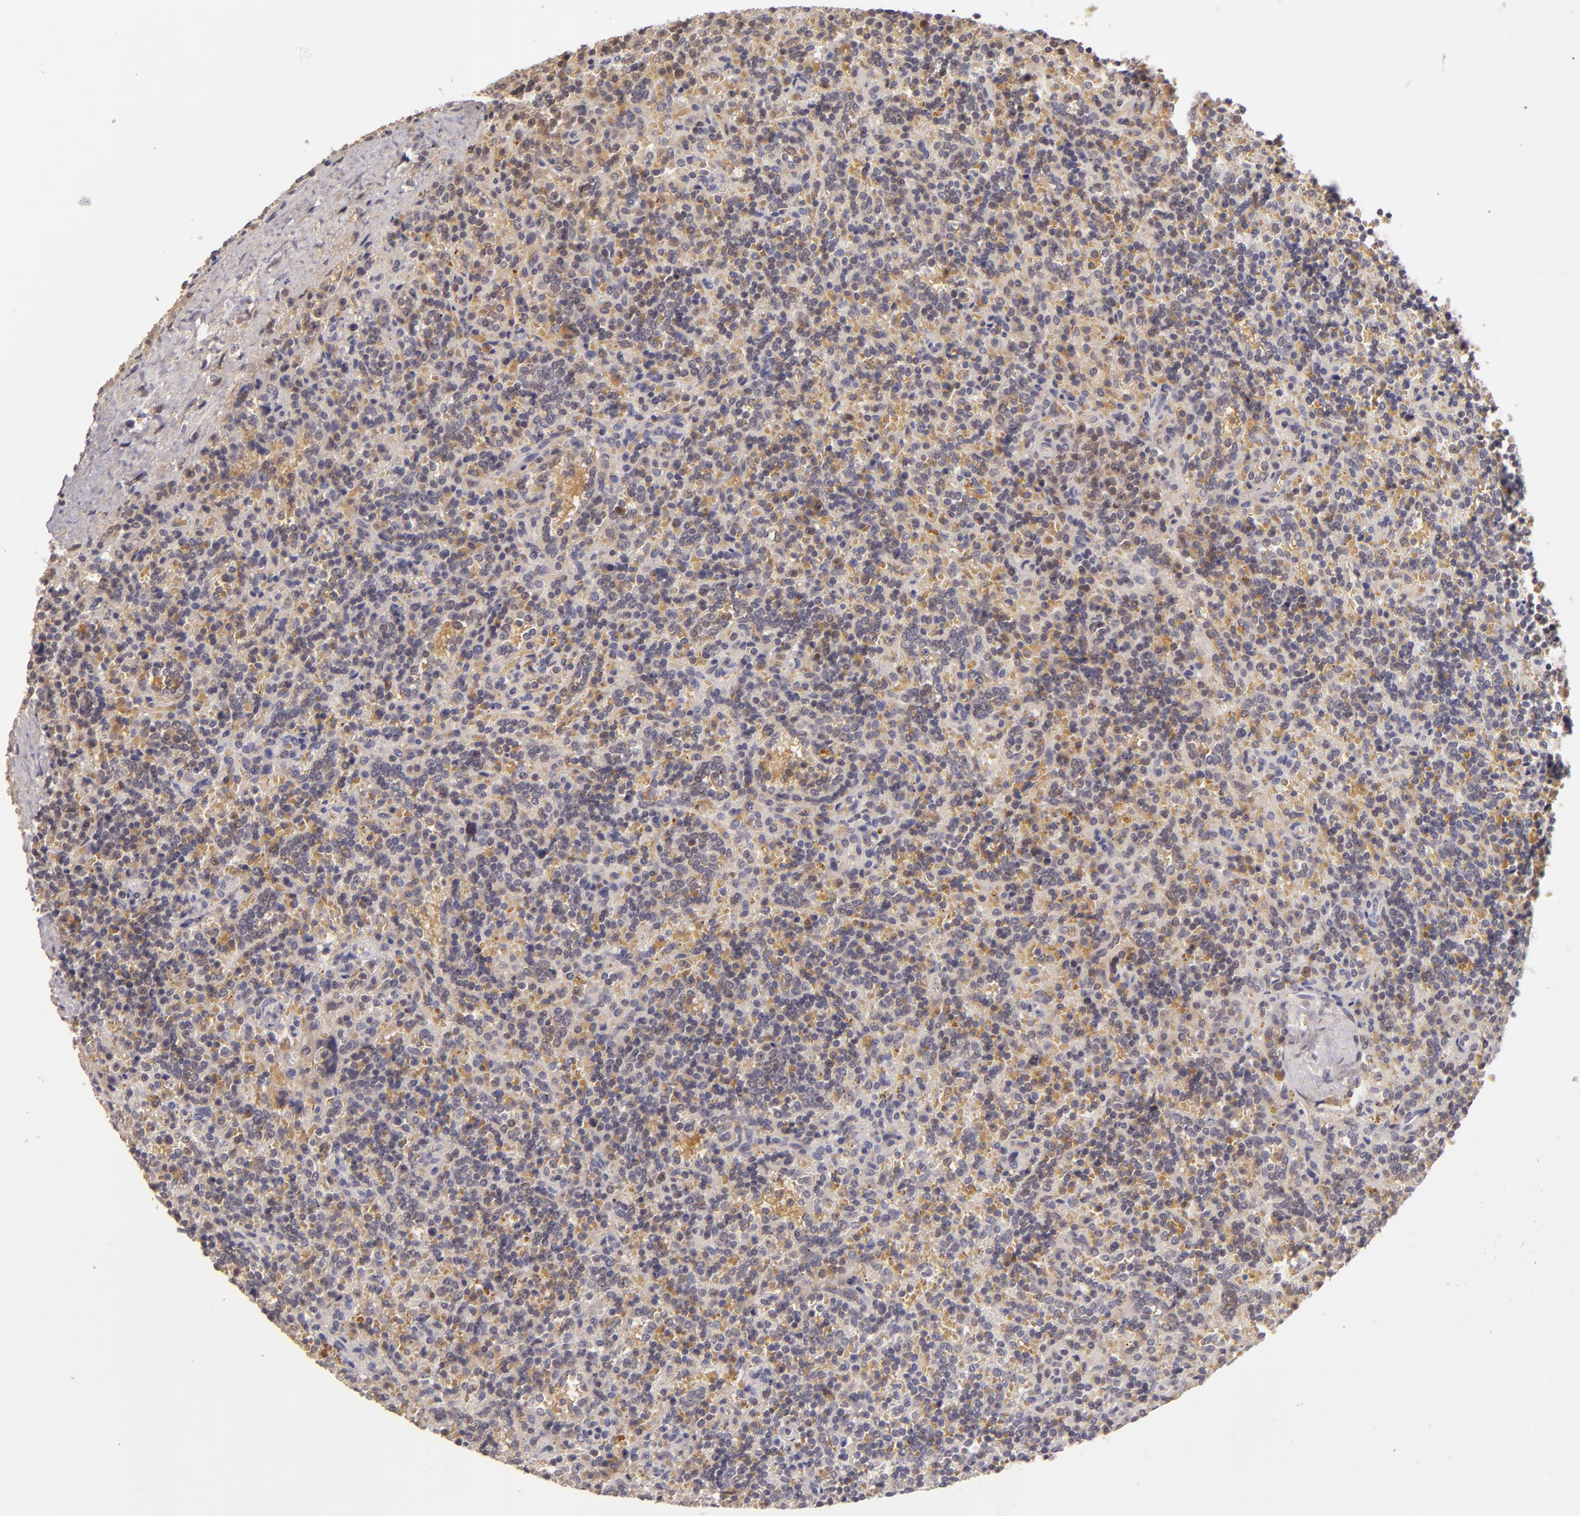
{"staining": {"intensity": "weak", "quantity": "<25%", "location": "nuclear"}, "tissue": "lymphoma", "cell_type": "Tumor cells", "image_type": "cancer", "snomed": [{"axis": "morphology", "description": "Malignant lymphoma, non-Hodgkin's type, Low grade"}, {"axis": "topography", "description": "Spleen"}], "caption": "This is an immunohistochemistry micrograph of human malignant lymphoma, non-Hodgkin's type (low-grade). There is no staining in tumor cells.", "gene": "LRG1", "patient": {"sex": "male", "age": 67}}